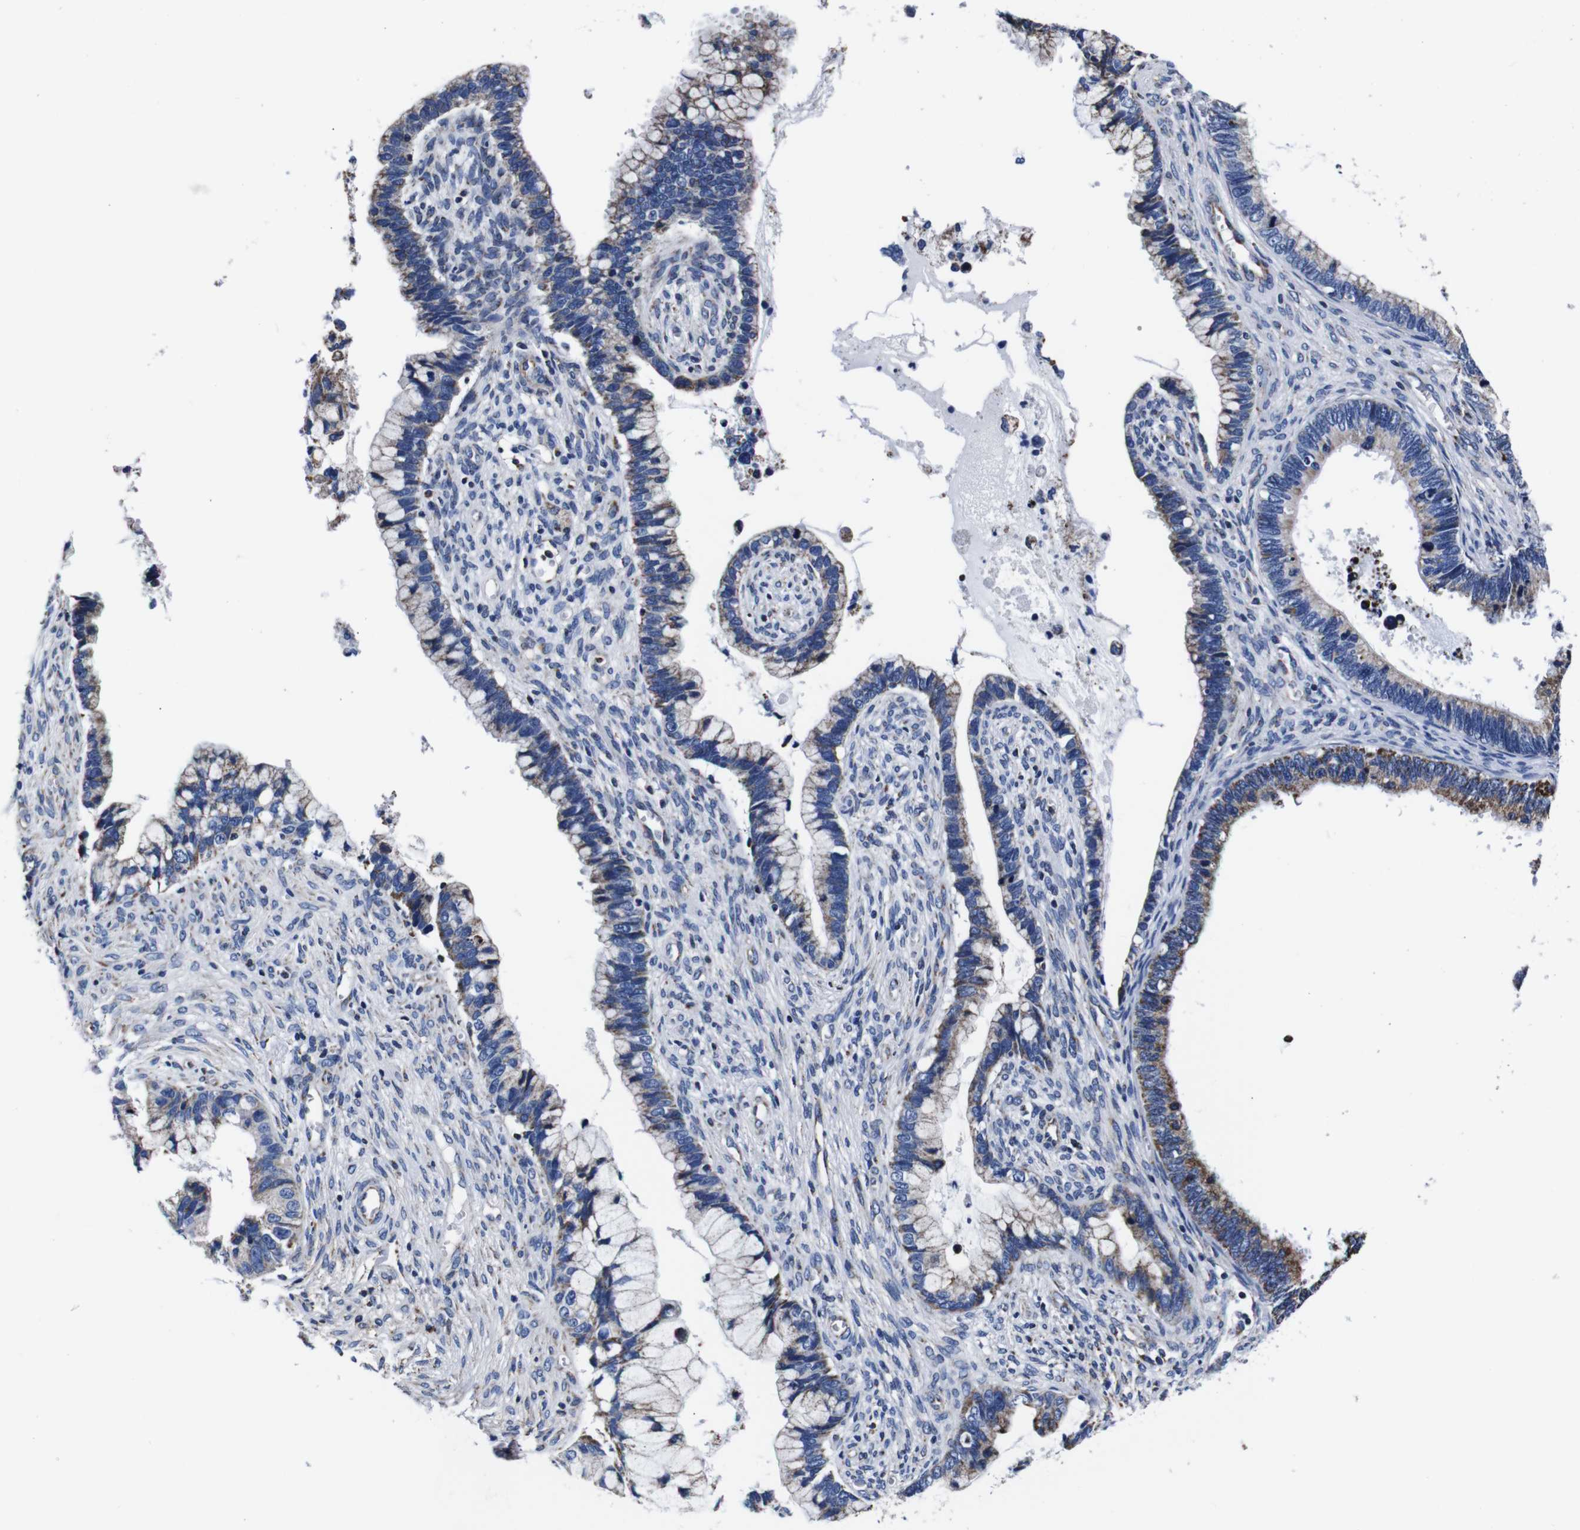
{"staining": {"intensity": "moderate", "quantity": "25%-75%", "location": "cytoplasmic/membranous"}, "tissue": "cervical cancer", "cell_type": "Tumor cells", "image_type": "cancer", "snomed": [{"axis": "morphology", "description": "Adenocarcinoma, NOS"}, {"axis": "topography", "description": "Cervix"}], "caption": "Immunohistochemical staining of human cervical cancer displays medium levels of moderate cytoplasmic/membranous protein positivity in about 25%-75% of tumor cells.", "gene": "FKBP9", "patient": {"sex": "female", "age": 44}}